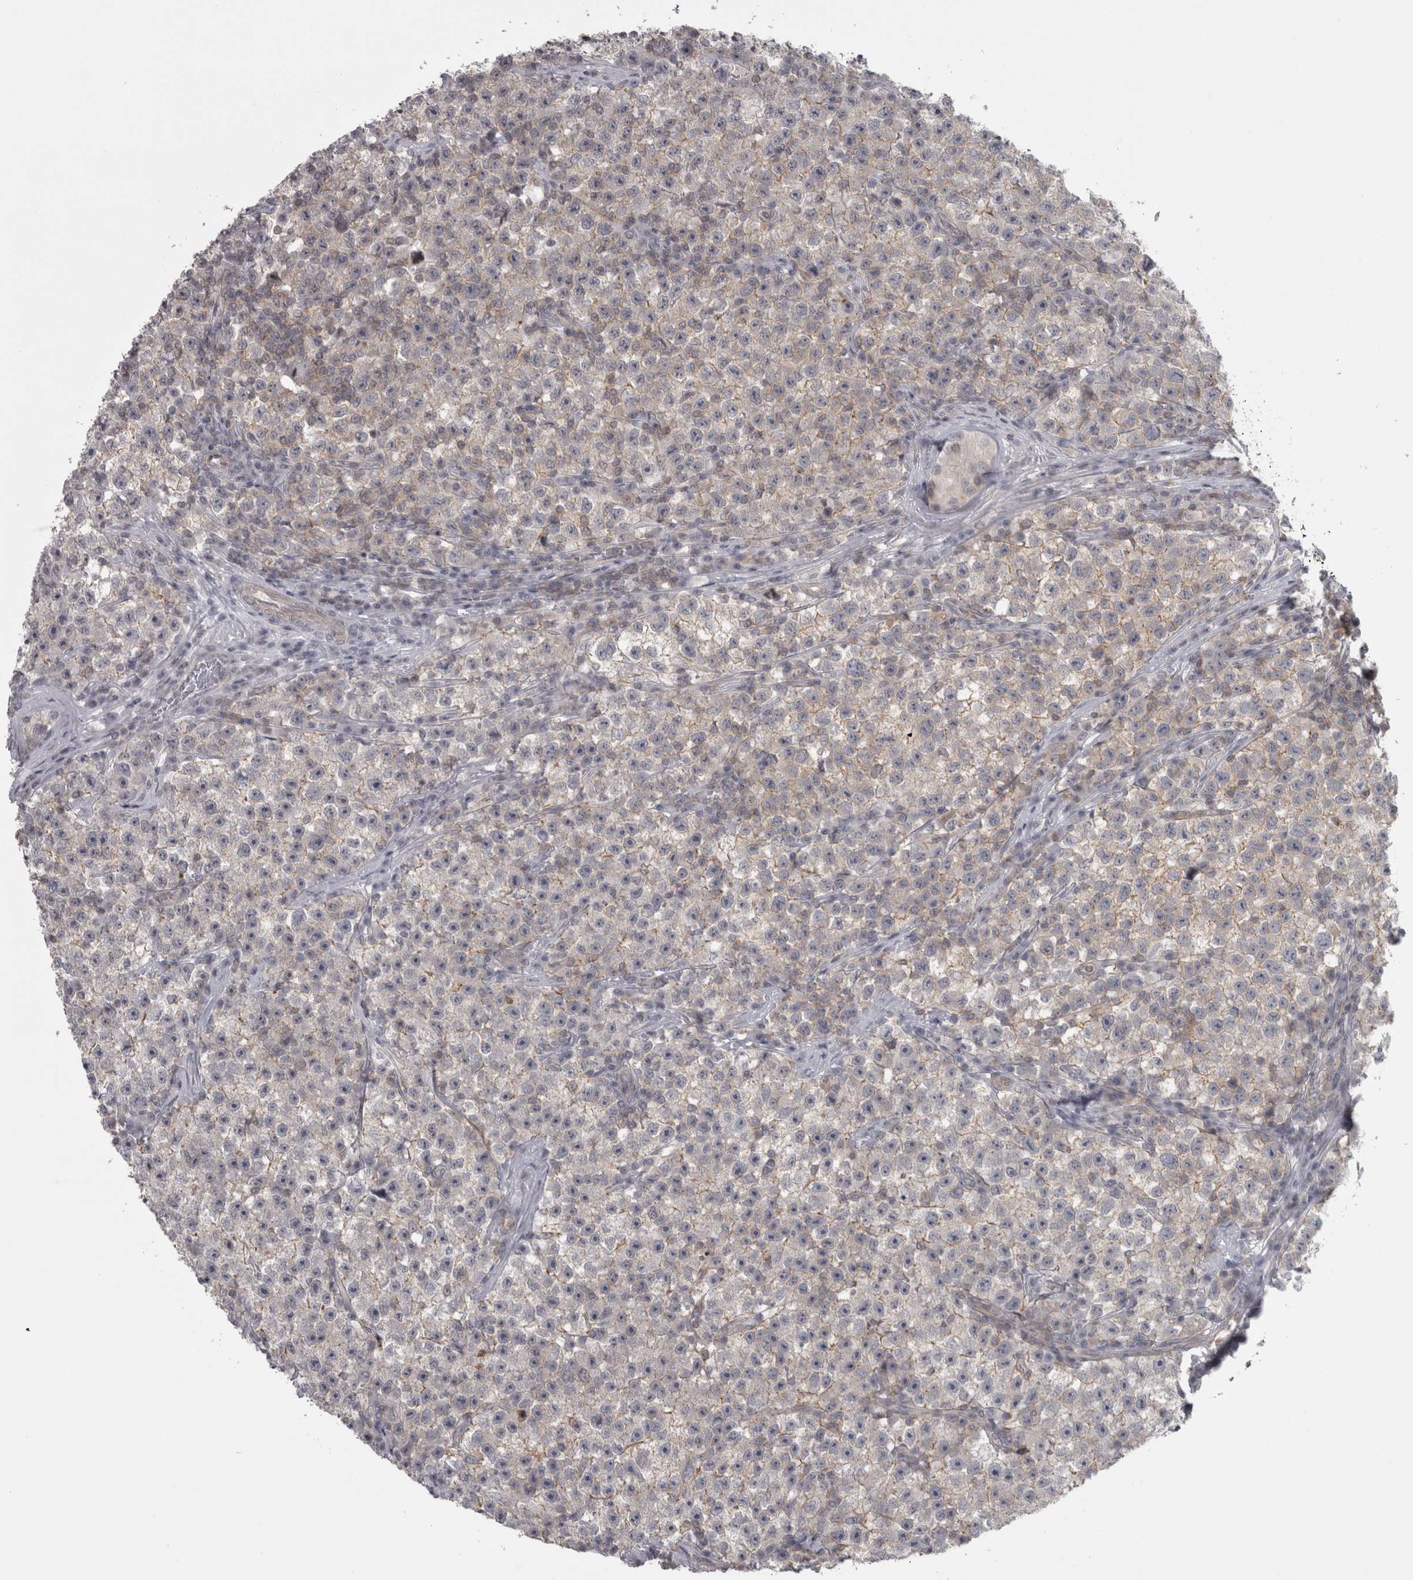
{"staining": {"intensity": "weak", "quantity": "<25%", "location": "cytoplasmic/membranous"}, "tissue": "testis cancer", "cell_type": "Tumor cells", "image_type": "cancer", "snomed": [{"axis": "morphology", "description": "Seminoma, NOS"}, {"axis": "topography", "description": "Testis"}], "caption": "Tumor cells show no significant staining in testis seminoma.", "gene": "PPP1R12B", "patient": {"sex": "male", "age": 22}}